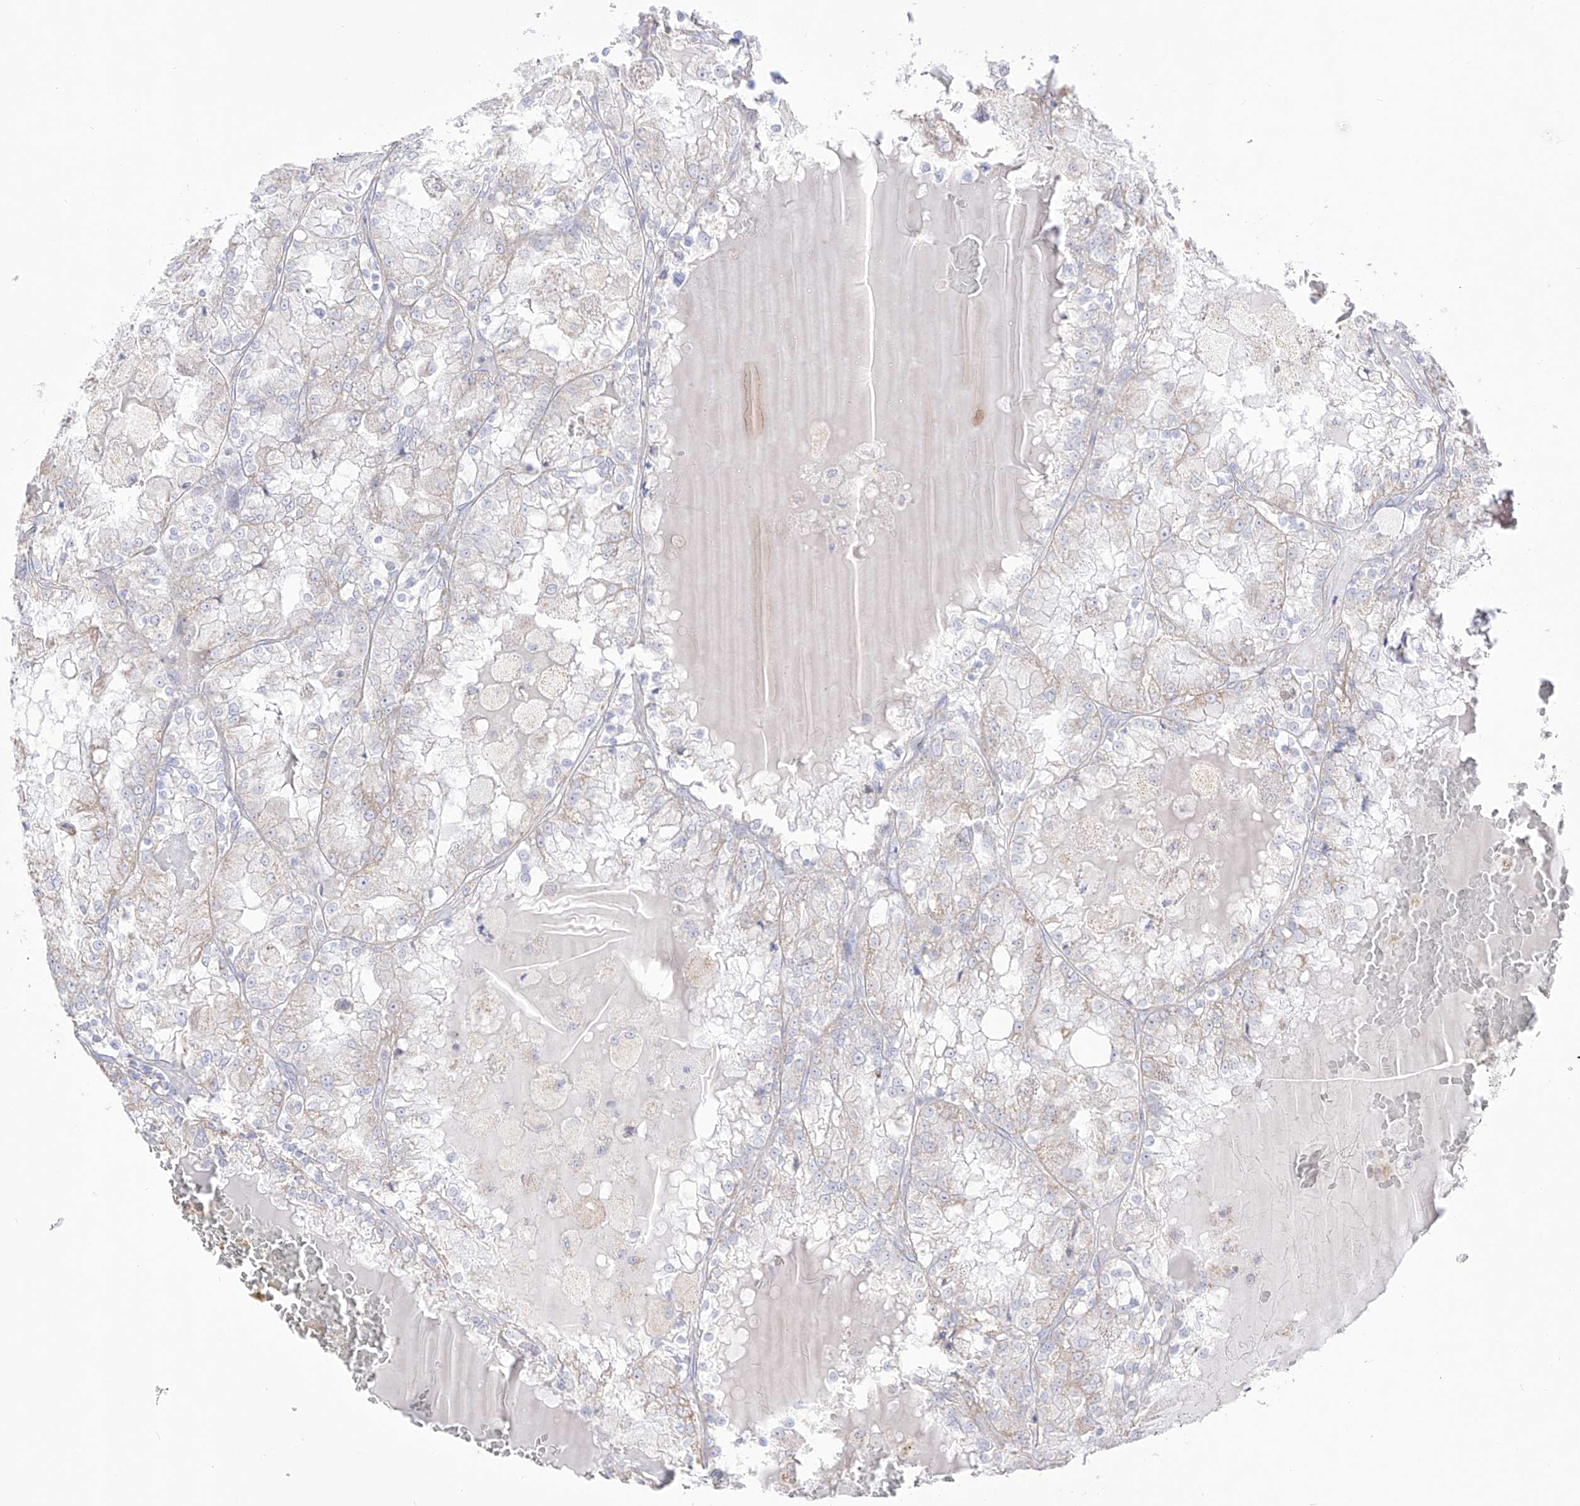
{"staining": {"intensity": "negative", "quantity": "none", "location": "none"}, "tissue": "renal cancer", "cell_type": "Tumor cells", "image_type": "cancer", "snomed": [{"axis": "morphology", "description": "Adenocarcinoma, NOS"}, {"axis": "topography", "description": "Kidney"}], "caption": "This is an immunohistochemistry (IHC) histopathology image of adenocarcinoma (renal). There is no positivity in tumor cells.", "gene": "RCHY1", "patient": {"sex": "female", "age": 56}}